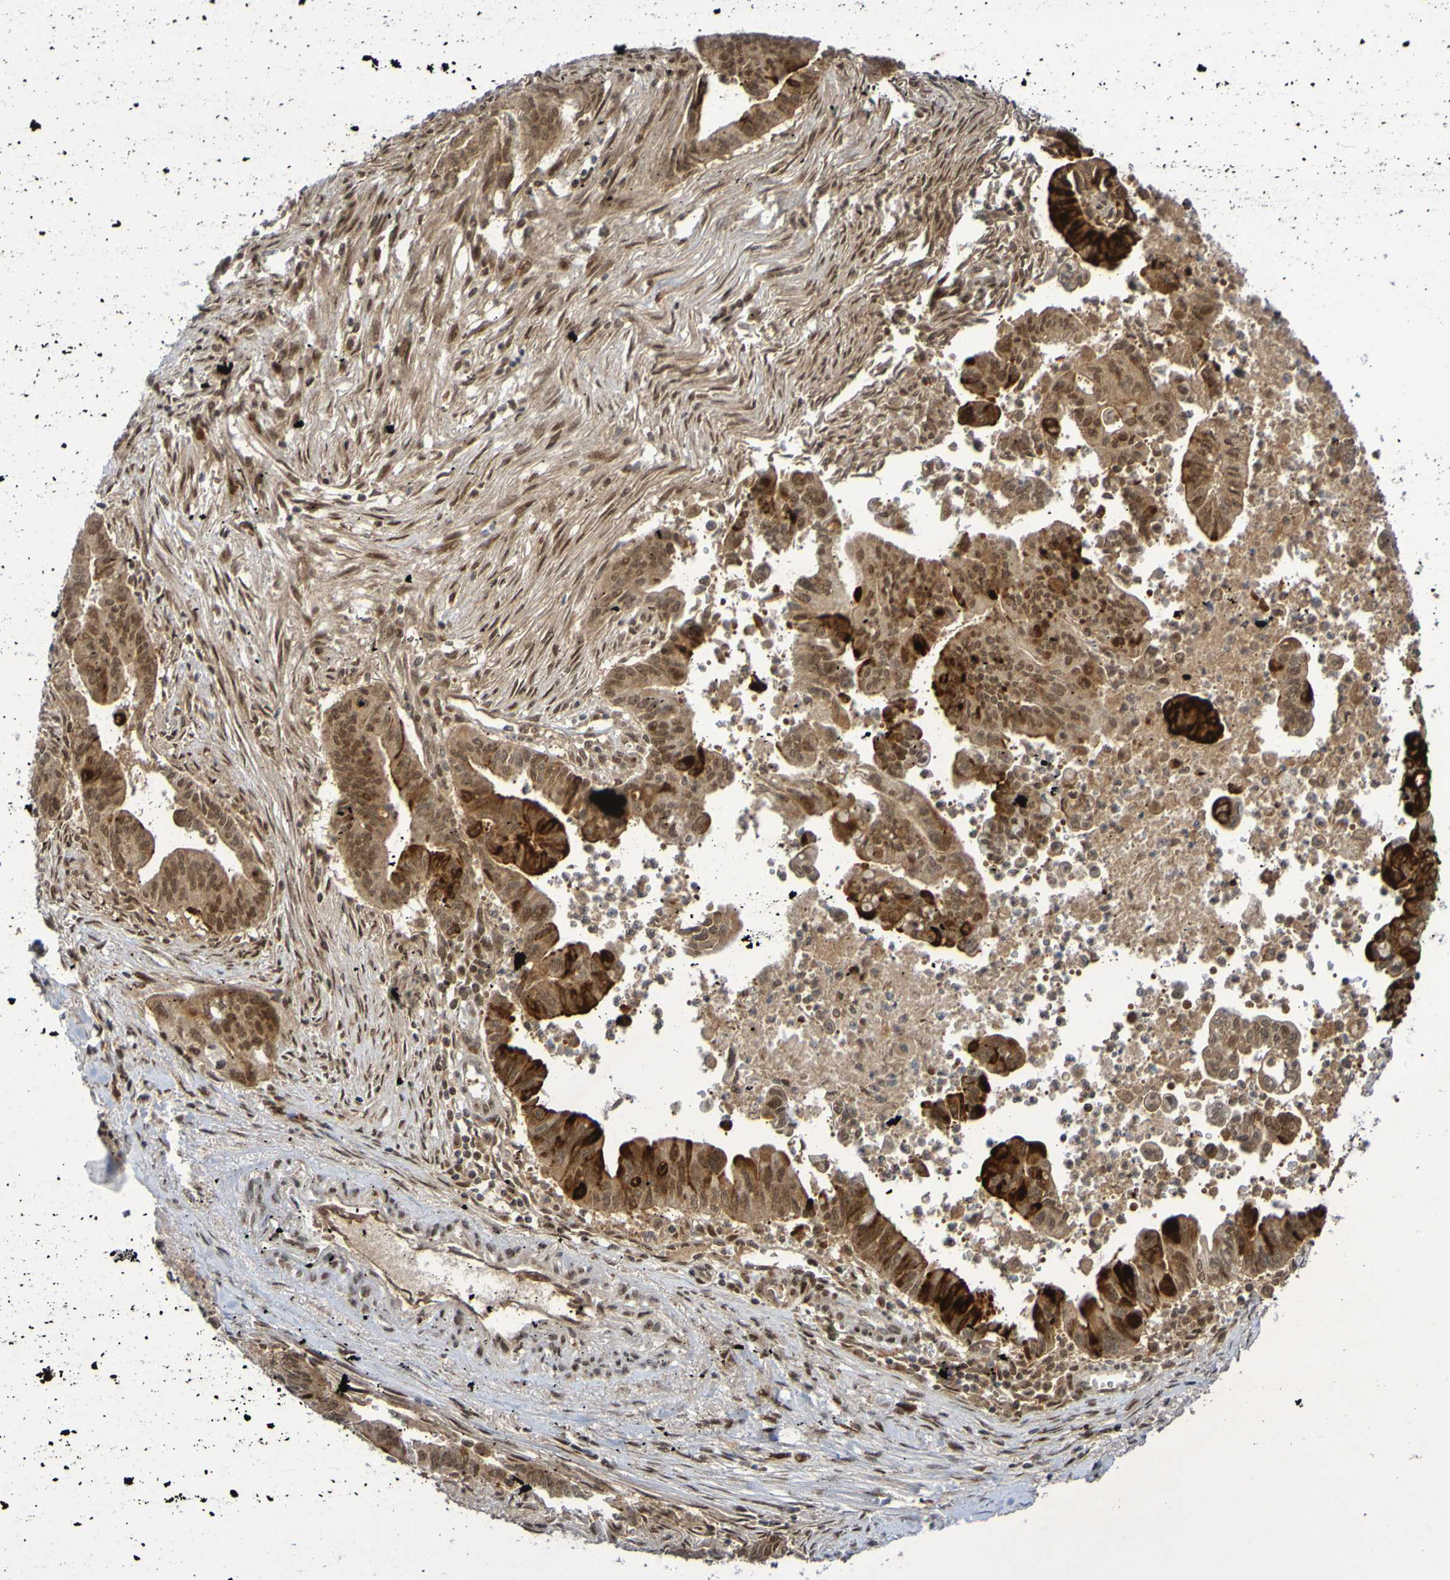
{"staining": {"intensity": "strong", "quantity": ">75%", "location": "cytoplasmic/membranous,nuclear"}, "tissue": "pancreatic cancer", "cell_type": "Tumor cells", "image_type": "cancer", "snomed": [{"axis": "morphology", "description": "Adenocarcinoma, NOS"}, {"axis": "topography", "description": "Pancreas"}], "caption": "A brown stain shows strong cytoplasmic/membranous and nuclear positivity of a protein in adenocarcinoma (pancreatic) tumor cells.", "gene": "ITLN1", "patient": {"sex": "male", "age": 70}}